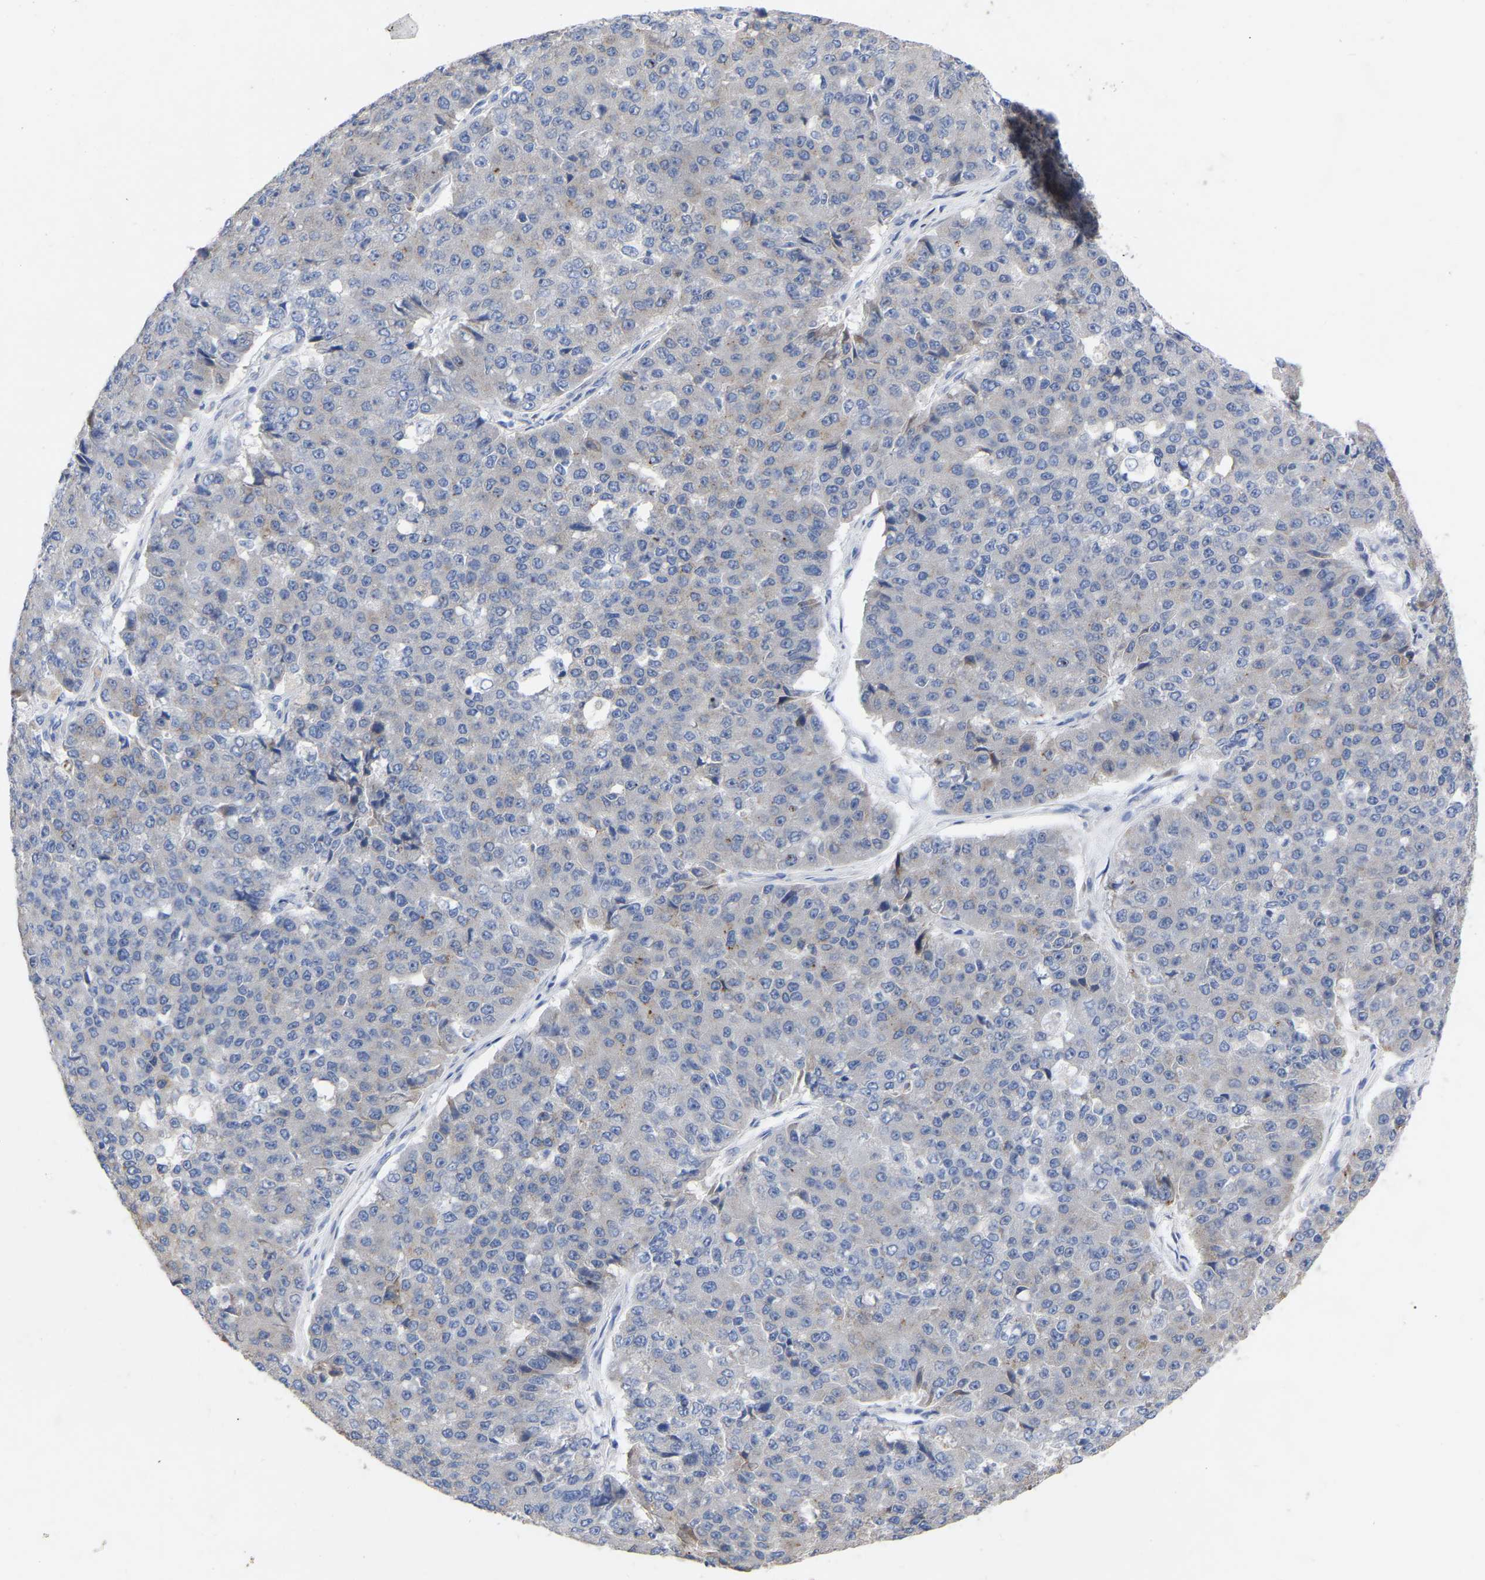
{"staining": {"intensity": "weak", "quantity": "<25%", "location": "cytoplasmic/membranous"}, "tissue": "pancreatic cancer", "cell_type": "Tumor cells", "image_type": "cancer", "snomed": [{"axis": "morphology", "description": "Adenocarcinoma, NOS"}, {"axis": "topography", "description": "Pancreas"}], "caption": "Immunohistochemical staining of human pancreatic adenocarcinoma demonstrates no significant positivity in tumor cells.", "gene": "STRIP2", "patient": {"sex": "male", "age": 50}}